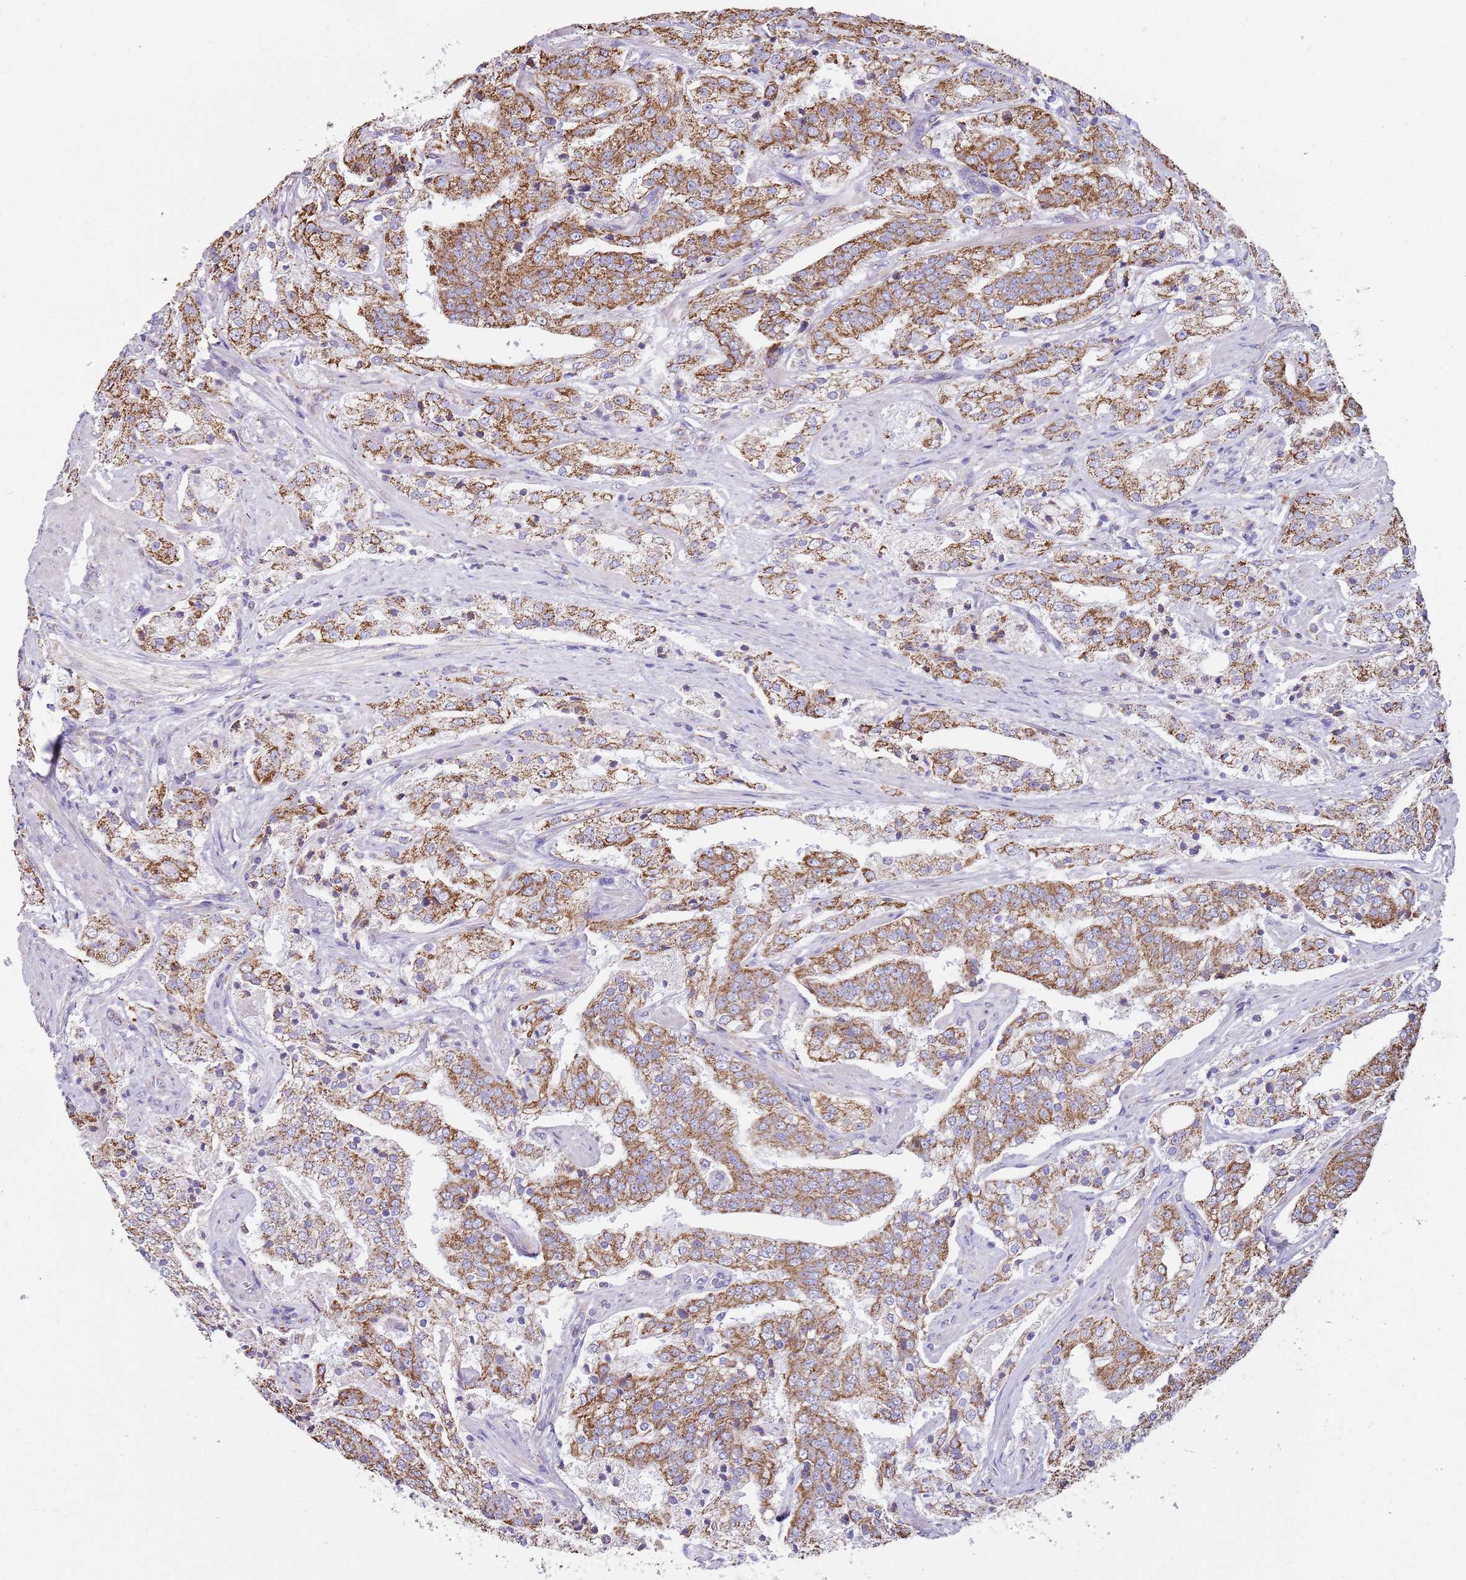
{"staining": {"intensity": "moderate", "quantity": ">75%", "location": "cytoplasmic/membranous"}, "tissue": "prostate cancer", "cell_type": "Tumor cells", "image_type": "cancer", "snomed": [{"axis": "morphology", "description": "Adenocarcinoma, High grade"}, {"axis": "topography", "description": "Prostate"}], "caption": "The micrograph displays staining of prostate adenocarcinoma (high-grade), revealing moderate cytoplasmic/membranous protein expression (brown color) within tumor cells. The protein of interest is stained brown, and the nuclei are stained in blue (DAB IHC with brightfield microscopy, high magnification).", "gene": "TTLL1", "patient": {"sex": "male", "age": 63}}